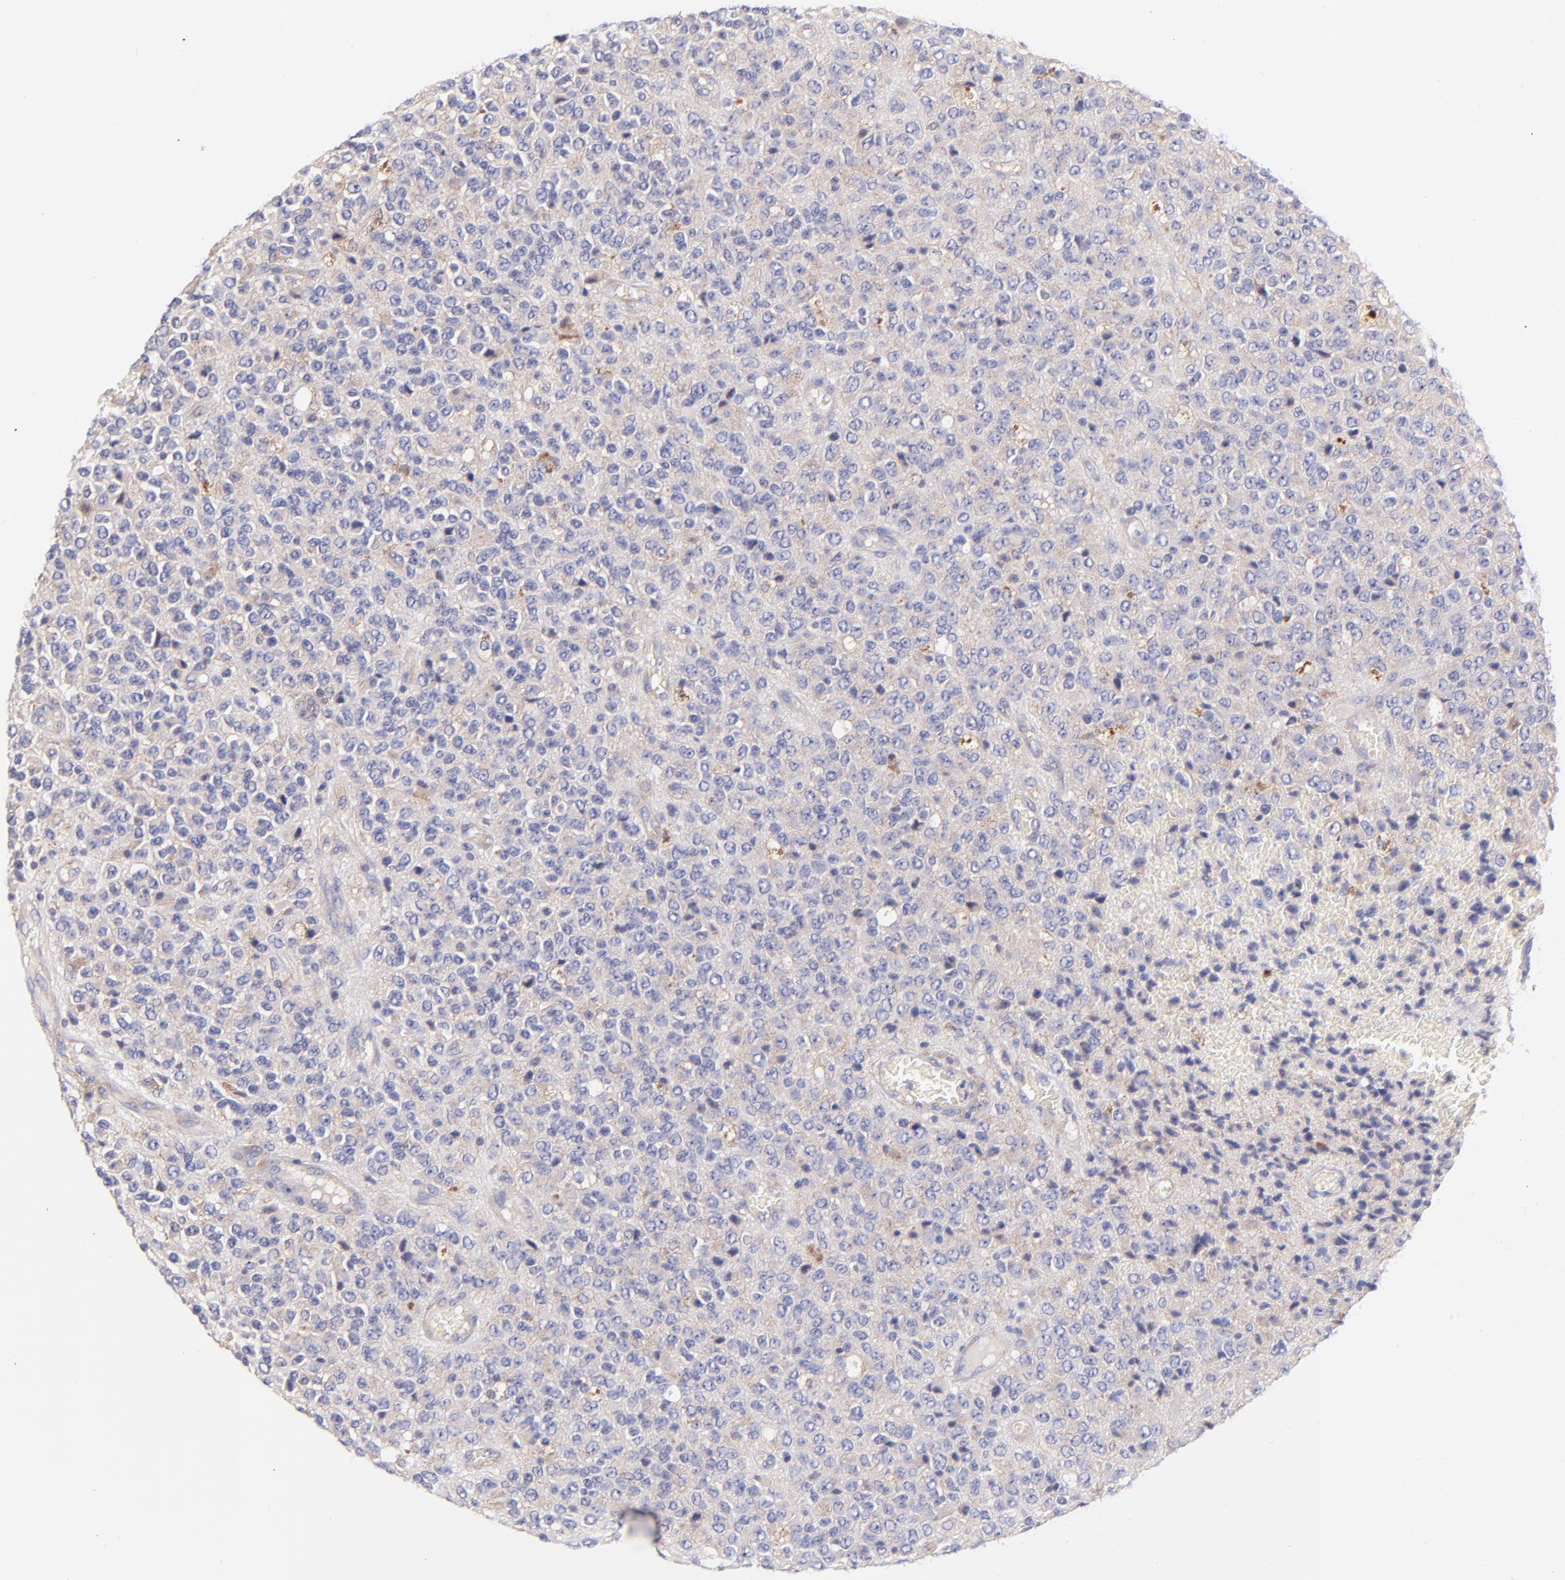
{"staining": {"intensity": "weak", "quantity": "<25%", "location": "cytoplasmic/membranous"}, "tissue": "glioma", "cell_type": "Tumor cells", "image_type": "cancer", "snomed": [{"axis": "morphology", "description": "Glioma, malignant, High grade"}, {"axis": "topography", "description": "pancreas cauda"}], "caption": "Immunohistochemistry (IHC) micrograph of glioma stained for a protein (brown), which exhibits no positivity in tumor cells. (DAB IHC visualized using brightfield microscopy, high magnification).", "gene": "RPL11", "patient": {"sex": "male", "age": 60}}